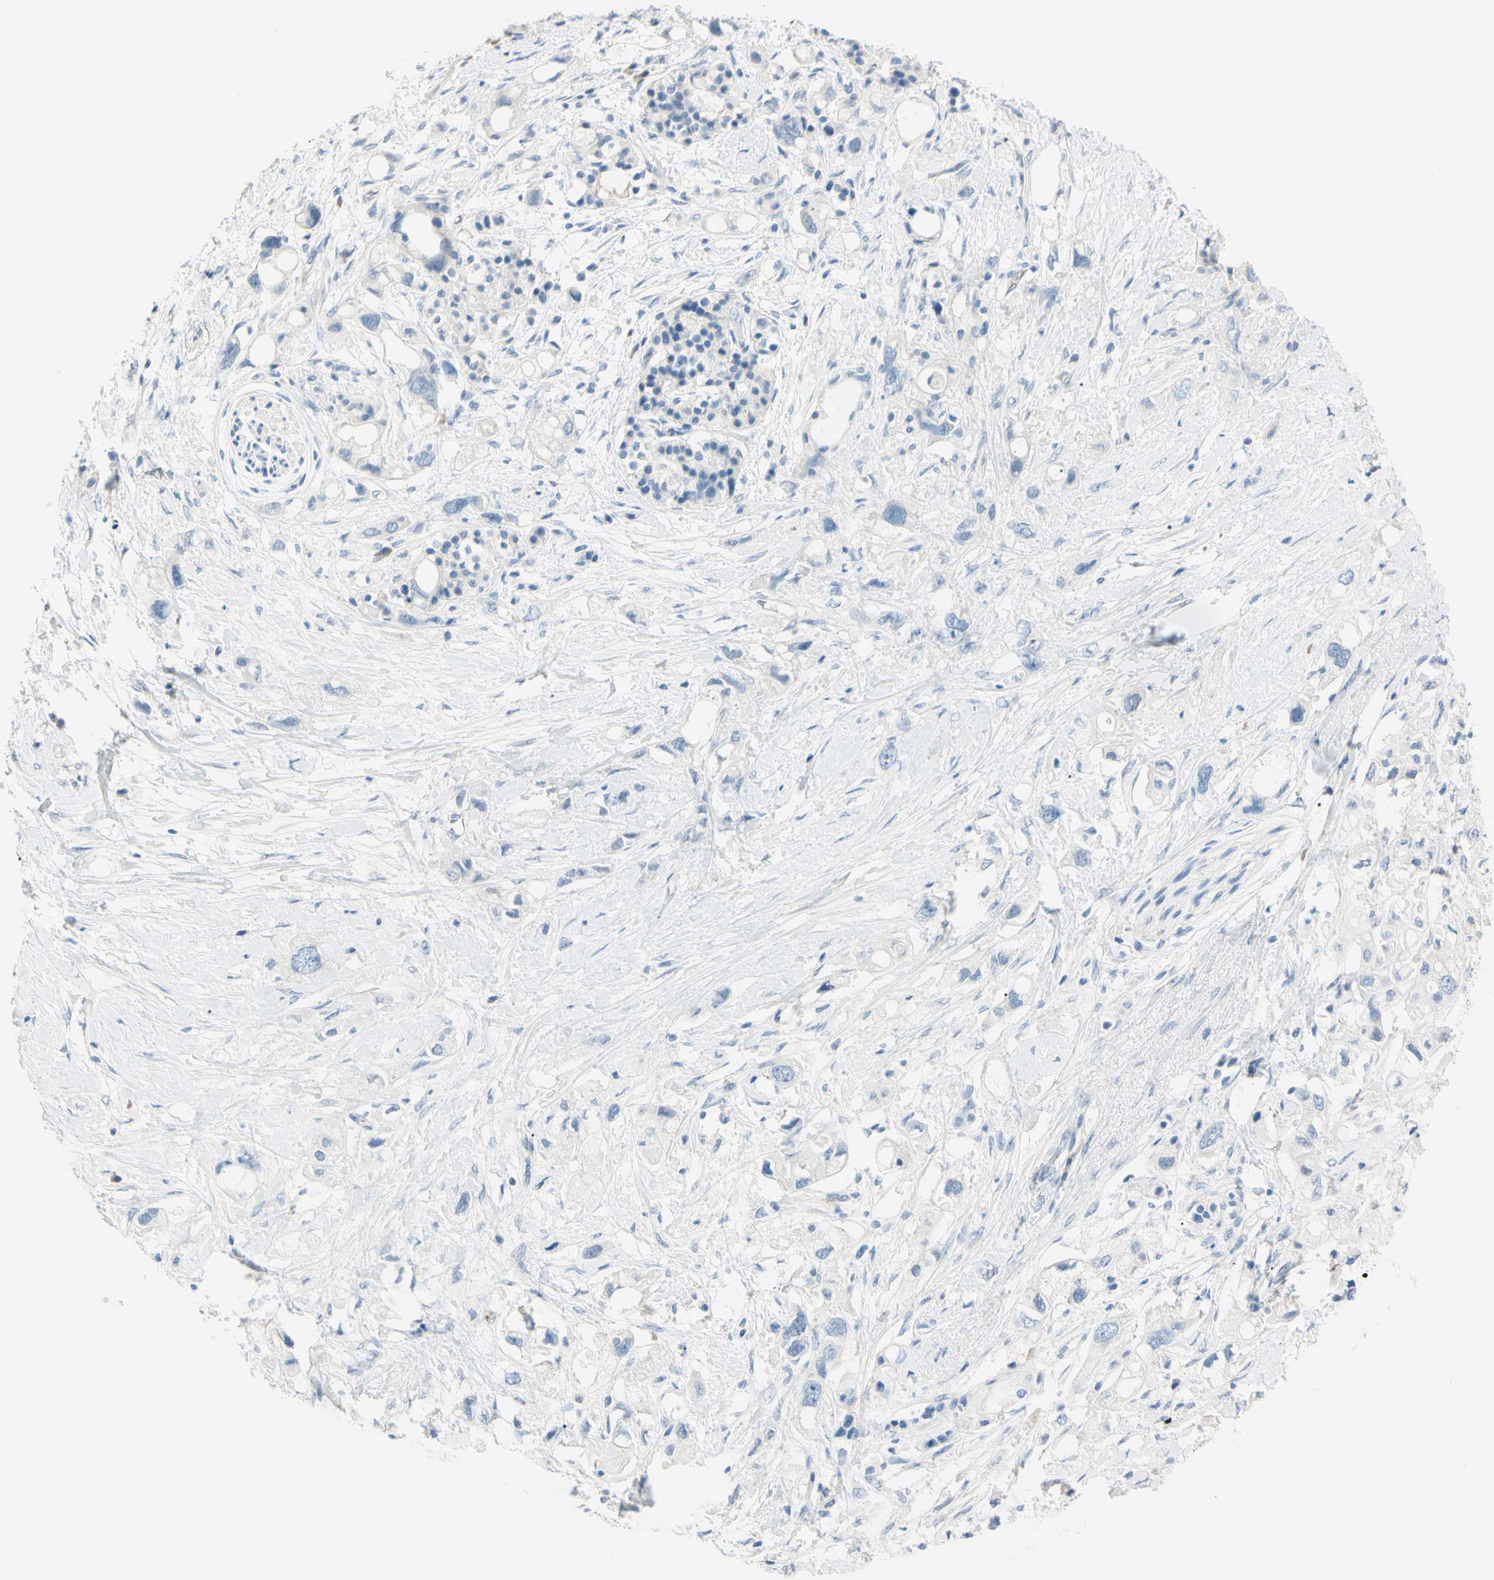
{"staining": {"intensity": "negative", "quantity": "none", "location": "none"}, "tissue": "pancreatic cancer", "cell_type": "Tumor cells", "image_type": "cancer", "snomed": [{"axis": "morphology", "description": "Adenocarcinoma, NOS"}, {"axis": "topography", "description": "Pancreas"}], "caption": "DAB immunohistochemical staining of human pancreatic adenocarcinoma displays no significant expression in tumor cells. (Stains: DAB immunohistochemistry with hematoxylin counter stain, Microscopy: brightfield microscopy at high magnification).", "gene": "FOLH1", "patient": {"sex": "female", "age": 56}}